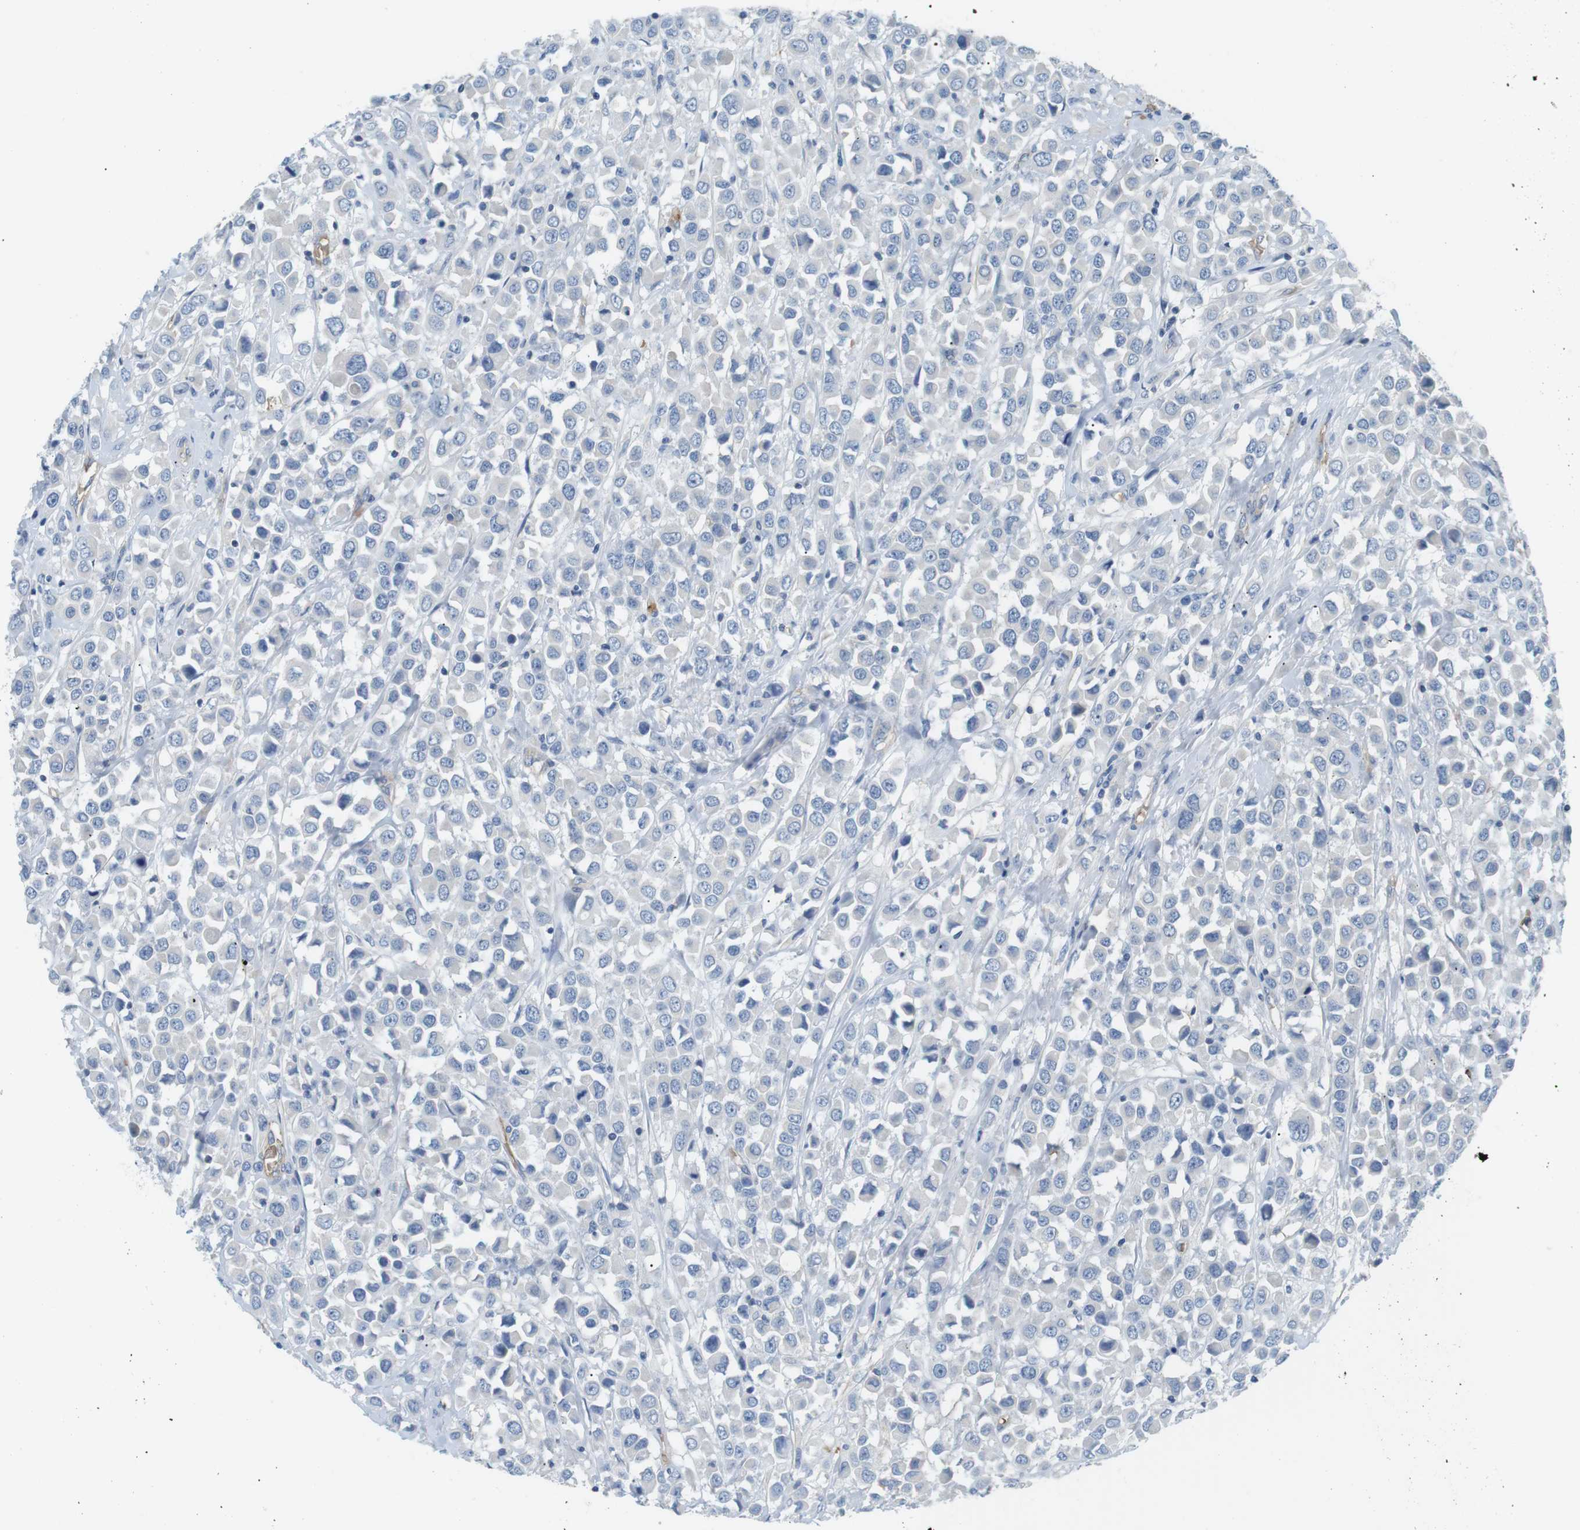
{"staining": {"intensity": "negative", "quantity": "none", "location": "none"}, "tissue": "breast cancer", "cell_type": "Tumor cells", "image_type": "cancer", "snomed": [{"axis": "morphology", "description": "Duct carcinoma"}, {"axis": "topography", "description": "Breast"}], "caption": "Breast cancer (infiltrating ductal carcinoma) stained for a protein using IHC exhibits no expression tumor cells.", "gene": "ADCY10", "patient": {"sex": "female", "age": 61}}